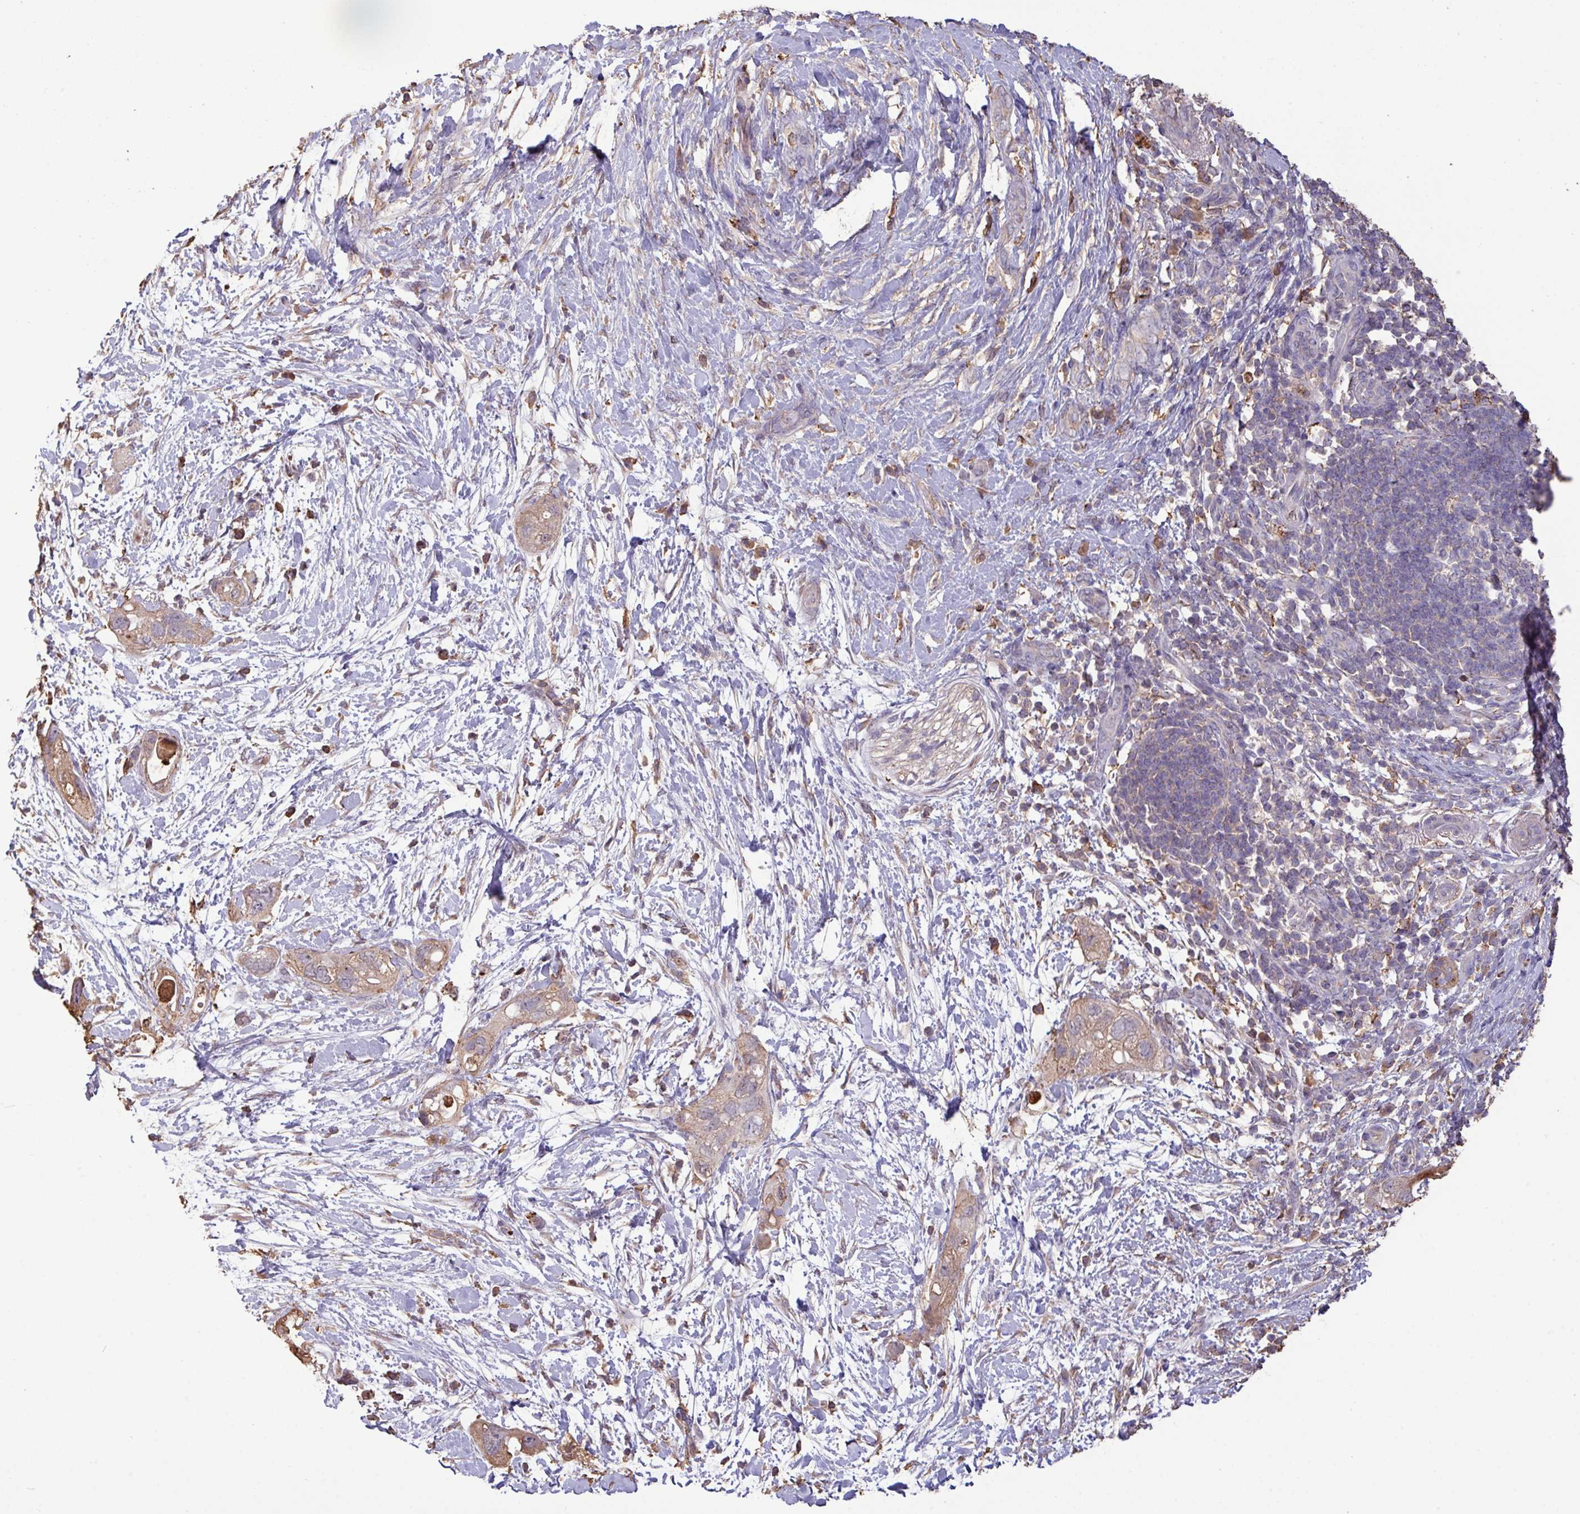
{"staining": {"intensity": "weak", "quantity": "25%-75%", "location": "cytoplasmic/membranous"}, "tissue": "pancreatic cancer", "cell_type": "Tumor cells", "image_type": "cancer", "snomed": [{"axis": "morphology", "description": "Adenocarcinoma, NOS"}, {"axis": "topography", "description": "Pancreas"}], "caption": "Immunohistochemistry image of neoplastic tissue: human pancreatic adenocarcinoma stained using IHC exhibits low levels of weak protein expression localized specifically in the cytoplasmic/membranous of tumor cells, appearing as a cytoplasmic/membranous brown color.", "gene": "CAMK2B", "patient": {"sex": "female", "age": 72}}